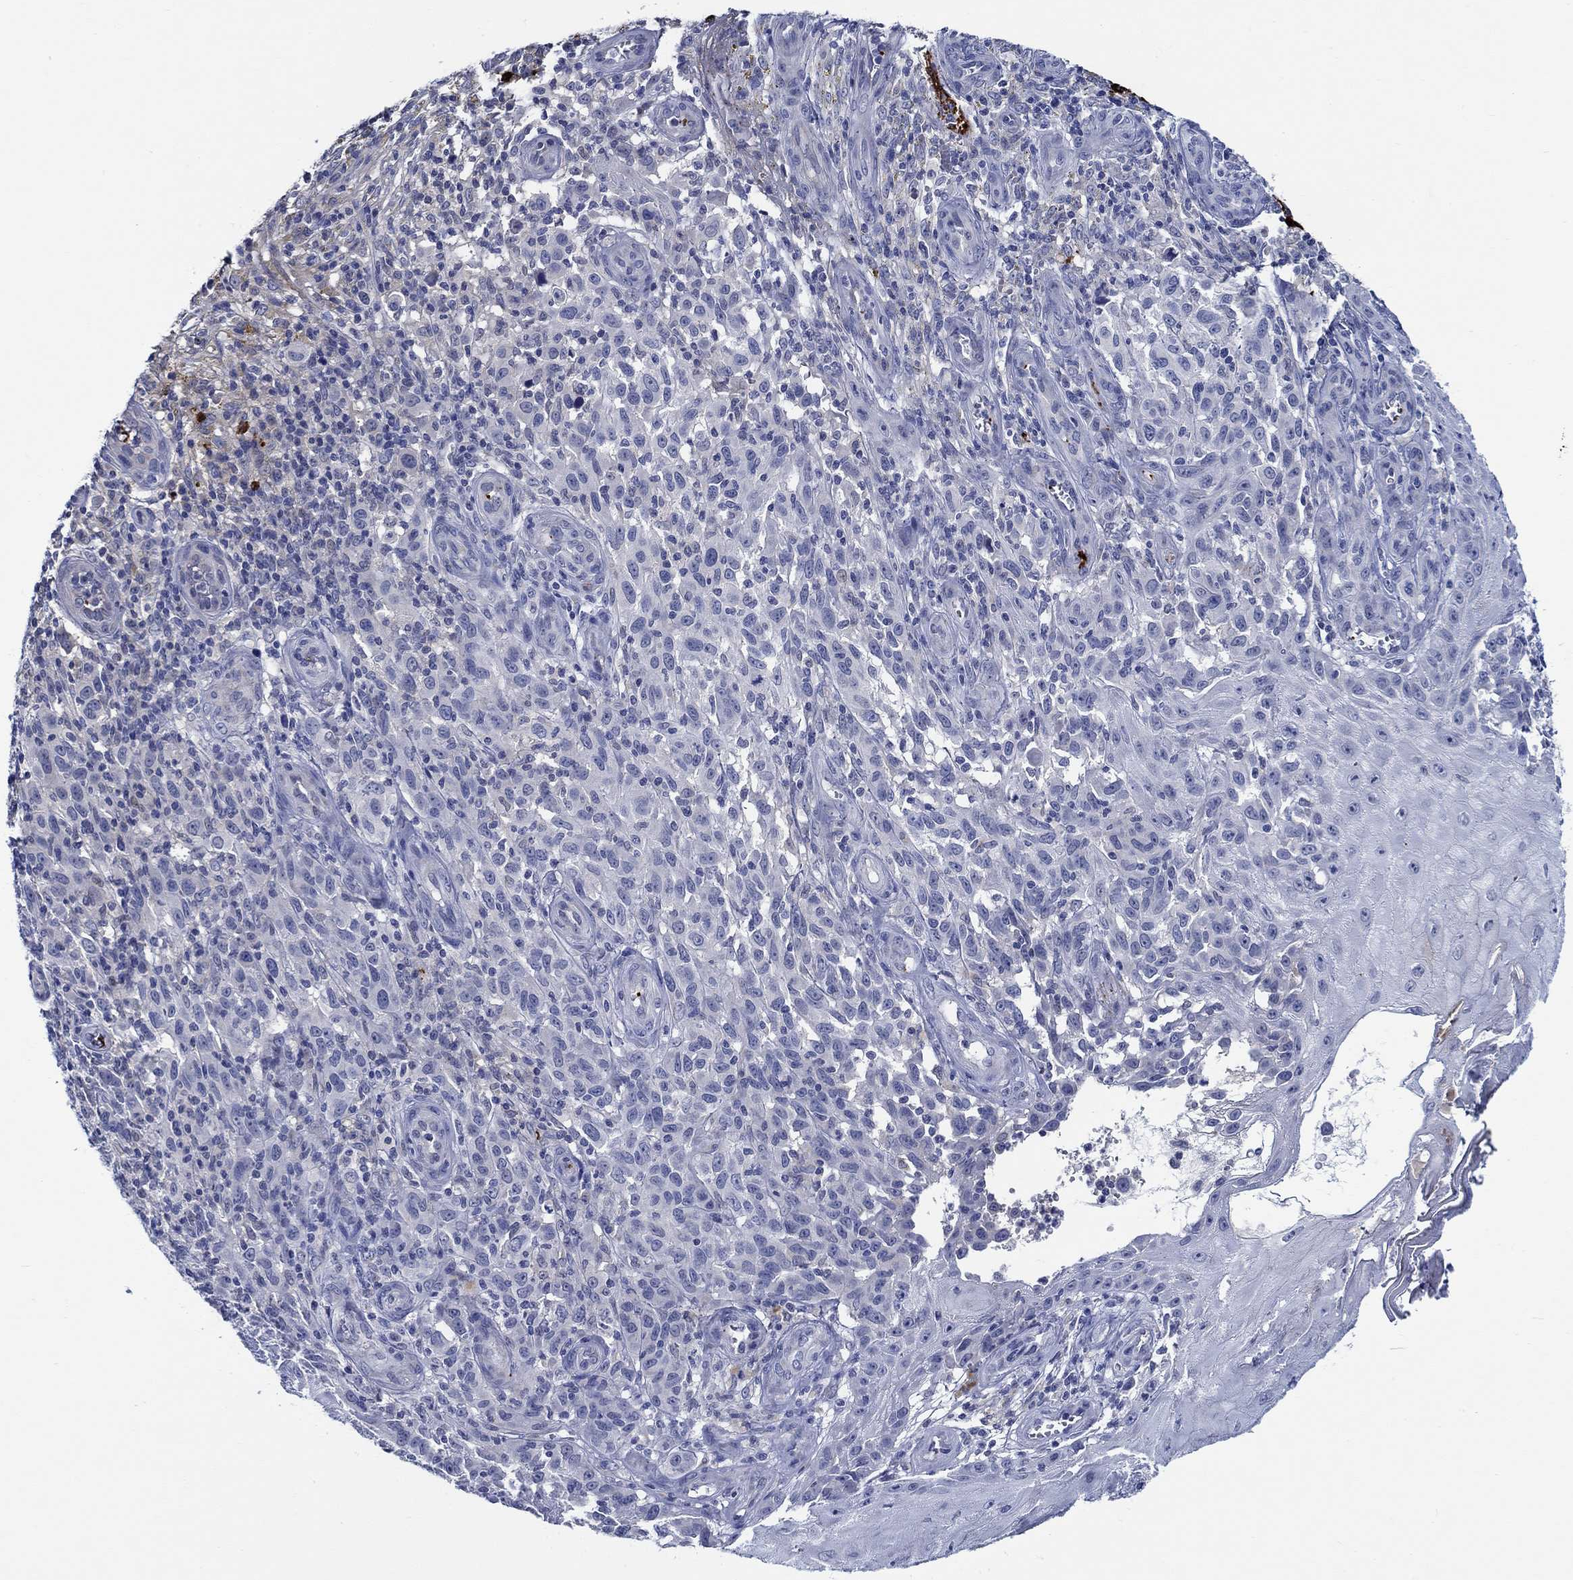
{"staining": {"intensity": "negative", "quantity": "none", "location": "none"}, "tissue": "melanoma", "cell_type": "Tumor cells", "image_type": "cancer", "snomed": [{"axis": "morphology", "description": "Malignant melanoma, NOS"}, {"axis": "topography", "description": "Skin"}], "caption": "High magnification brightfield microscopy of malignant melanoma stained with DAB (brown) and counterstained with hematoxylin (blue): tumor cells show no significant staining.", "gene": "ALOX12", "patient": {"sex": "female", "age": 53}}